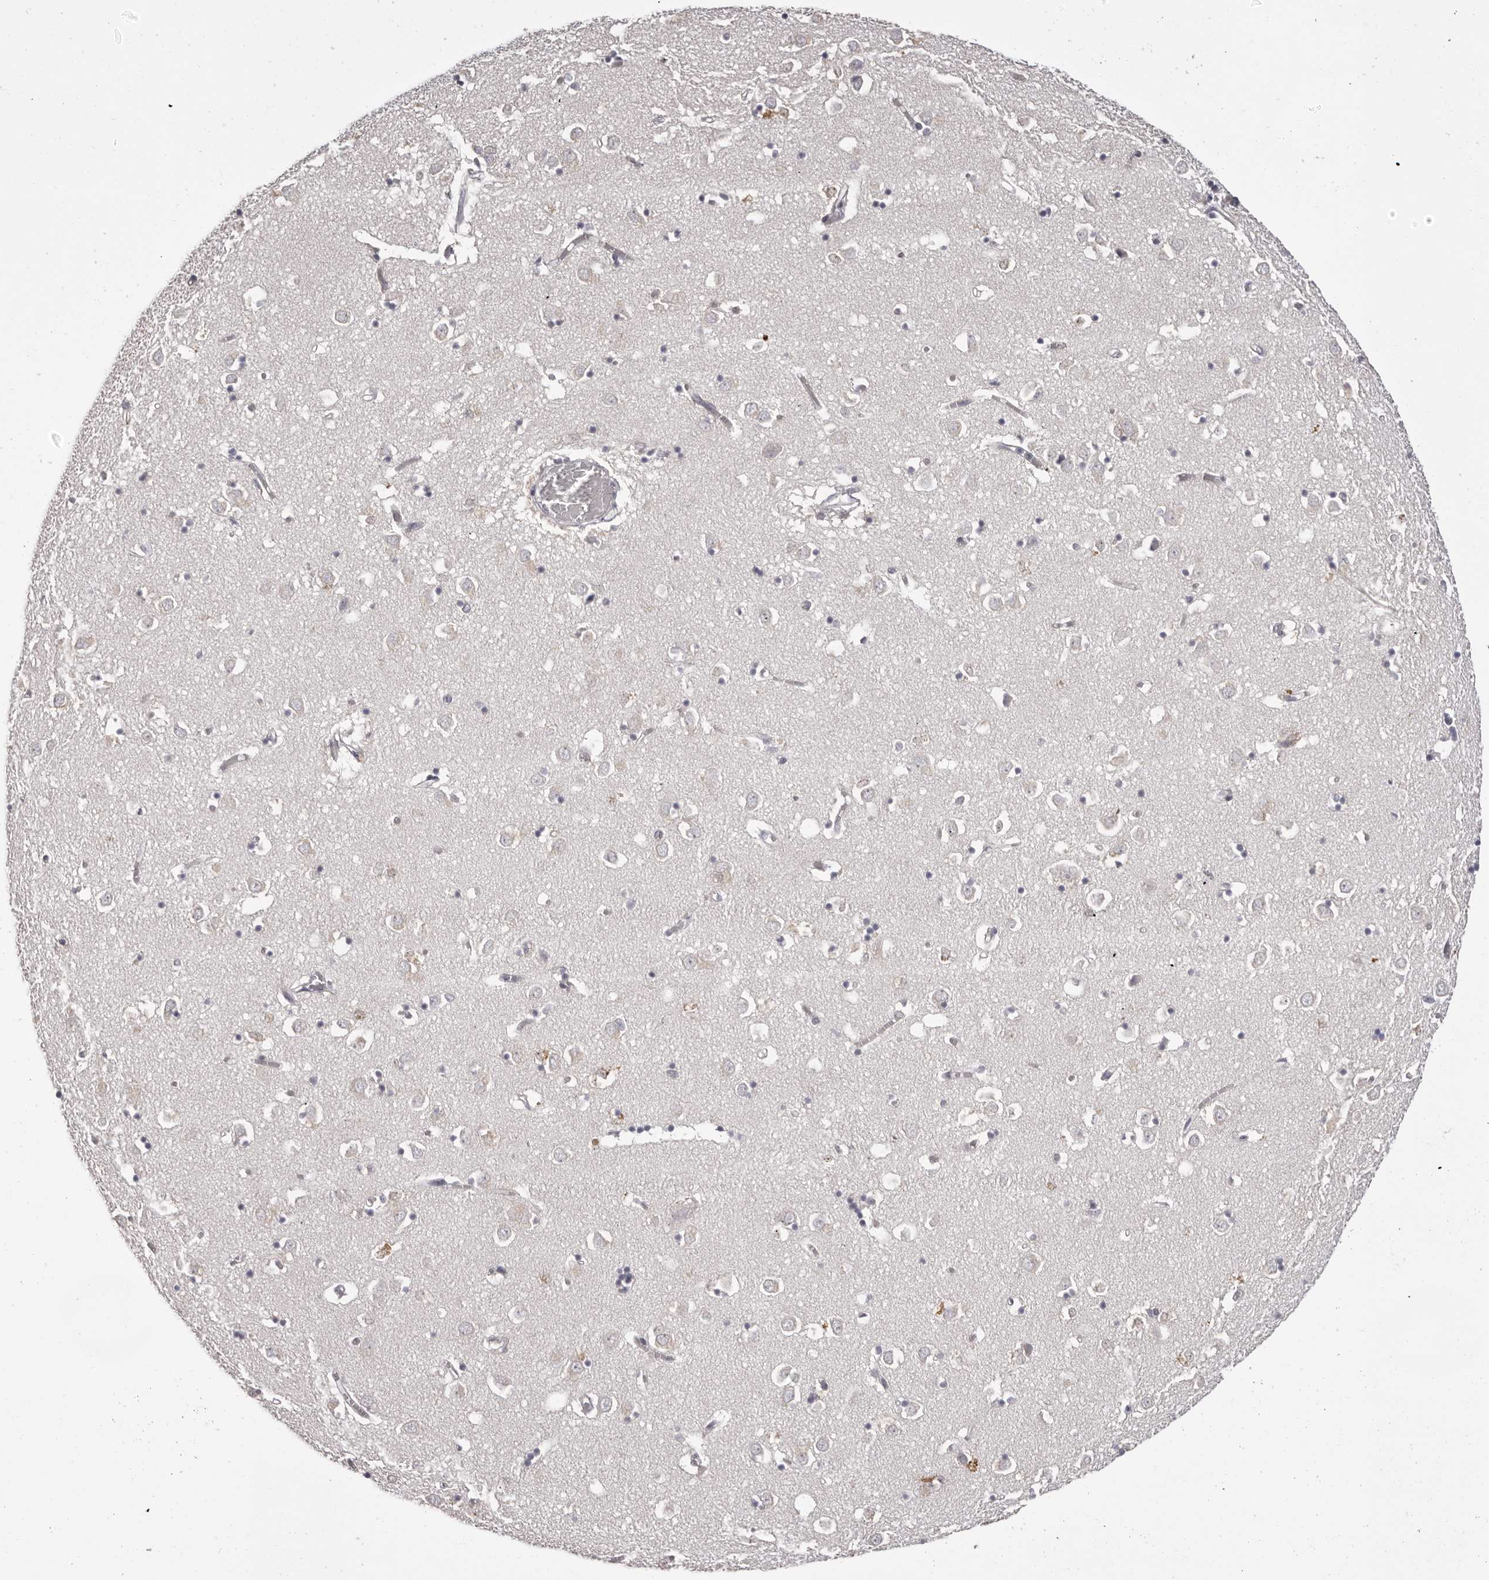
{"staining": {"intensity": "negative", "quantity": "none", "location": "none"}, "tissue": "caudate", "cell_type": "Glial cells", "image_type": "normal", "snomed": [{"axis": "morphology", "description": "Normal tissue, NOS"}, {"axis": "topography", "description": "Lateral ventricle wall"}], "caption": "This is a image of immunohistochemistry staining of normal caudate, which shows no positivity in glial cells. Brightfield microscopy of immunohistochemistry (IHC) stained with DAB (3,3'-diaminobenzidine) (brown) and hematoxylin (blue), captured at high magnification.", "gene": "OTUD3", "patient": {"sex": "male", "age": 70}}